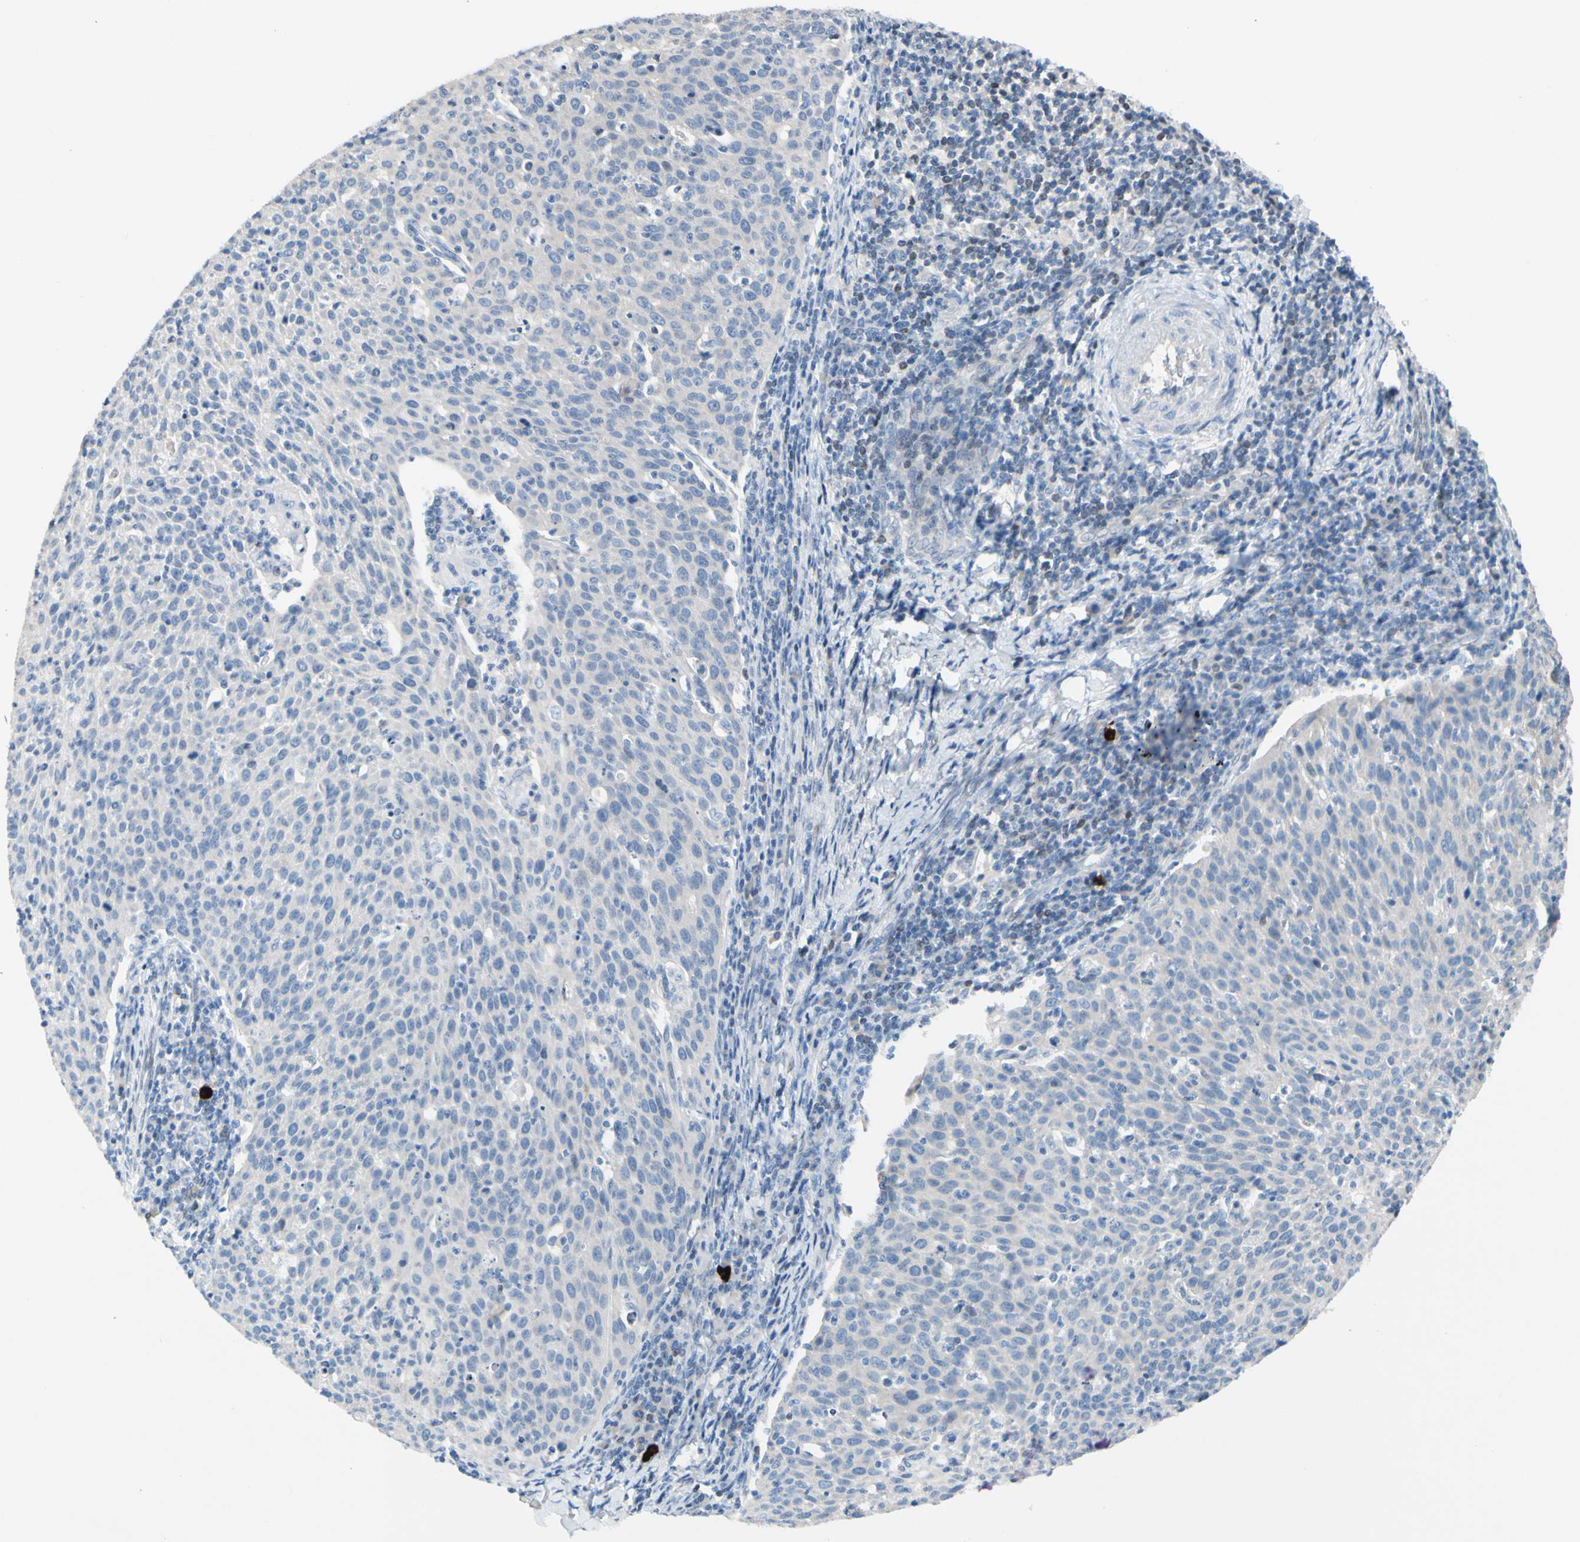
{"staining": {"intensity": "negative", "quantity": "none", "location": "none"}, "tissue": "cervical cancer", "cell_type": "Tumor cells", "image_type": "cancer", "snomed": [{"axis": "morphology", "description": "Squamous cell carcinoma, NOS"}, {"axis": "topography", "description": "Cervix"}], "caption": "Immunohistochemistry histopathology image of neoplastic tissue: human cervical squamous cell carcinoma stained with DAB exhibits no significant protein staining in tumor cells. (DAB (3,3'-diaminobenzidine) IHC visualized using brightfield microscopy, high magnification).", "gene": "ZNF132", "patient": {"sex": "female", "age": 38}}